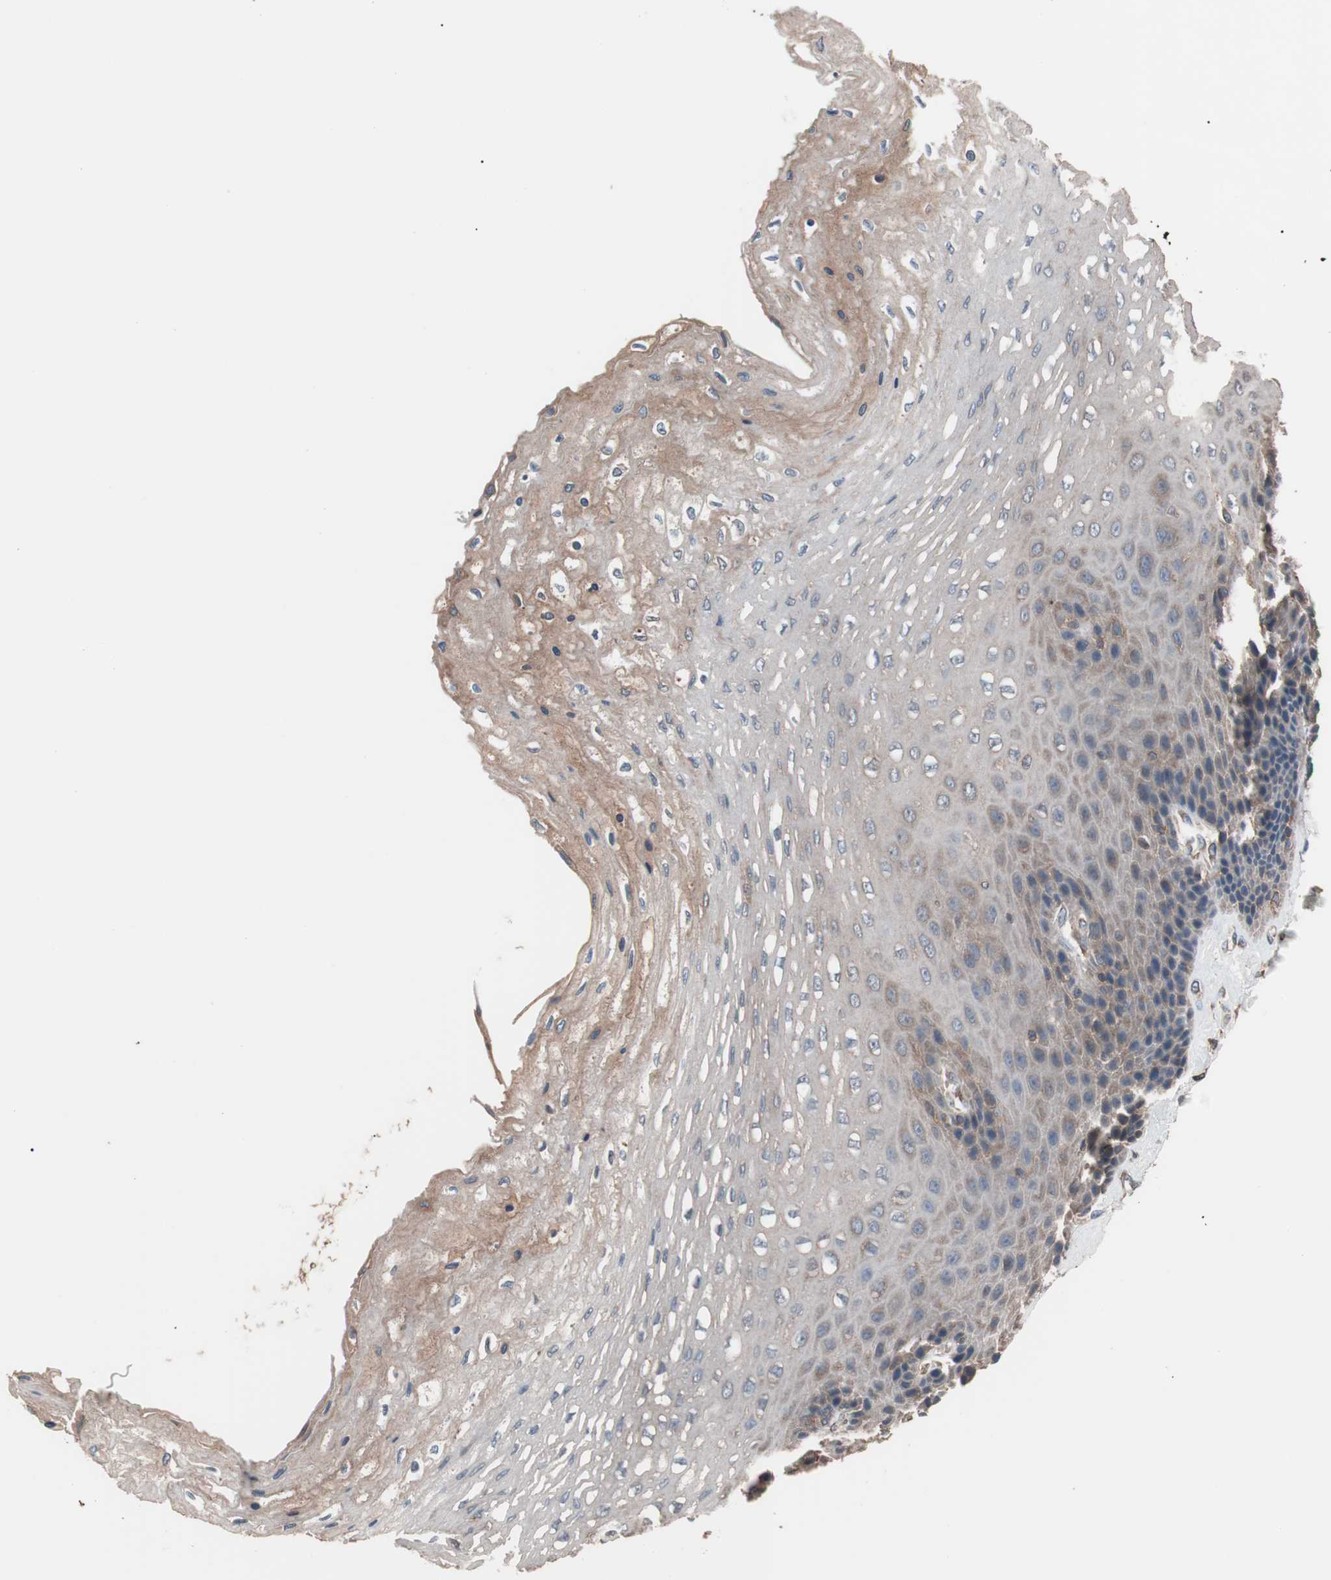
{"staining": {"intensity": "moderate", "quantity": ">75%", "location": "cytoplasmic/membranous"}, "tissue": "esophagus", "cell_type": "Squamous epithelial cells", "image_type": "normal", "snomed": [{"axis": "morphology", "description": "Normal tissue, NOS"}, {"axis": "topography", "description": "Esophagus"}], "caption": "IHC image of normal esophagus: esophagus stained using immunohistochemistry (IHC) displays medium levels of moderate protein expression localized specifically in the cytoplasmic/membranous of squamous epithelial cells, appearing as a cytoplasmic/membranous brown color.", "gene": "GLYCTK", "patient": {"sex": "female", "age": 72}}